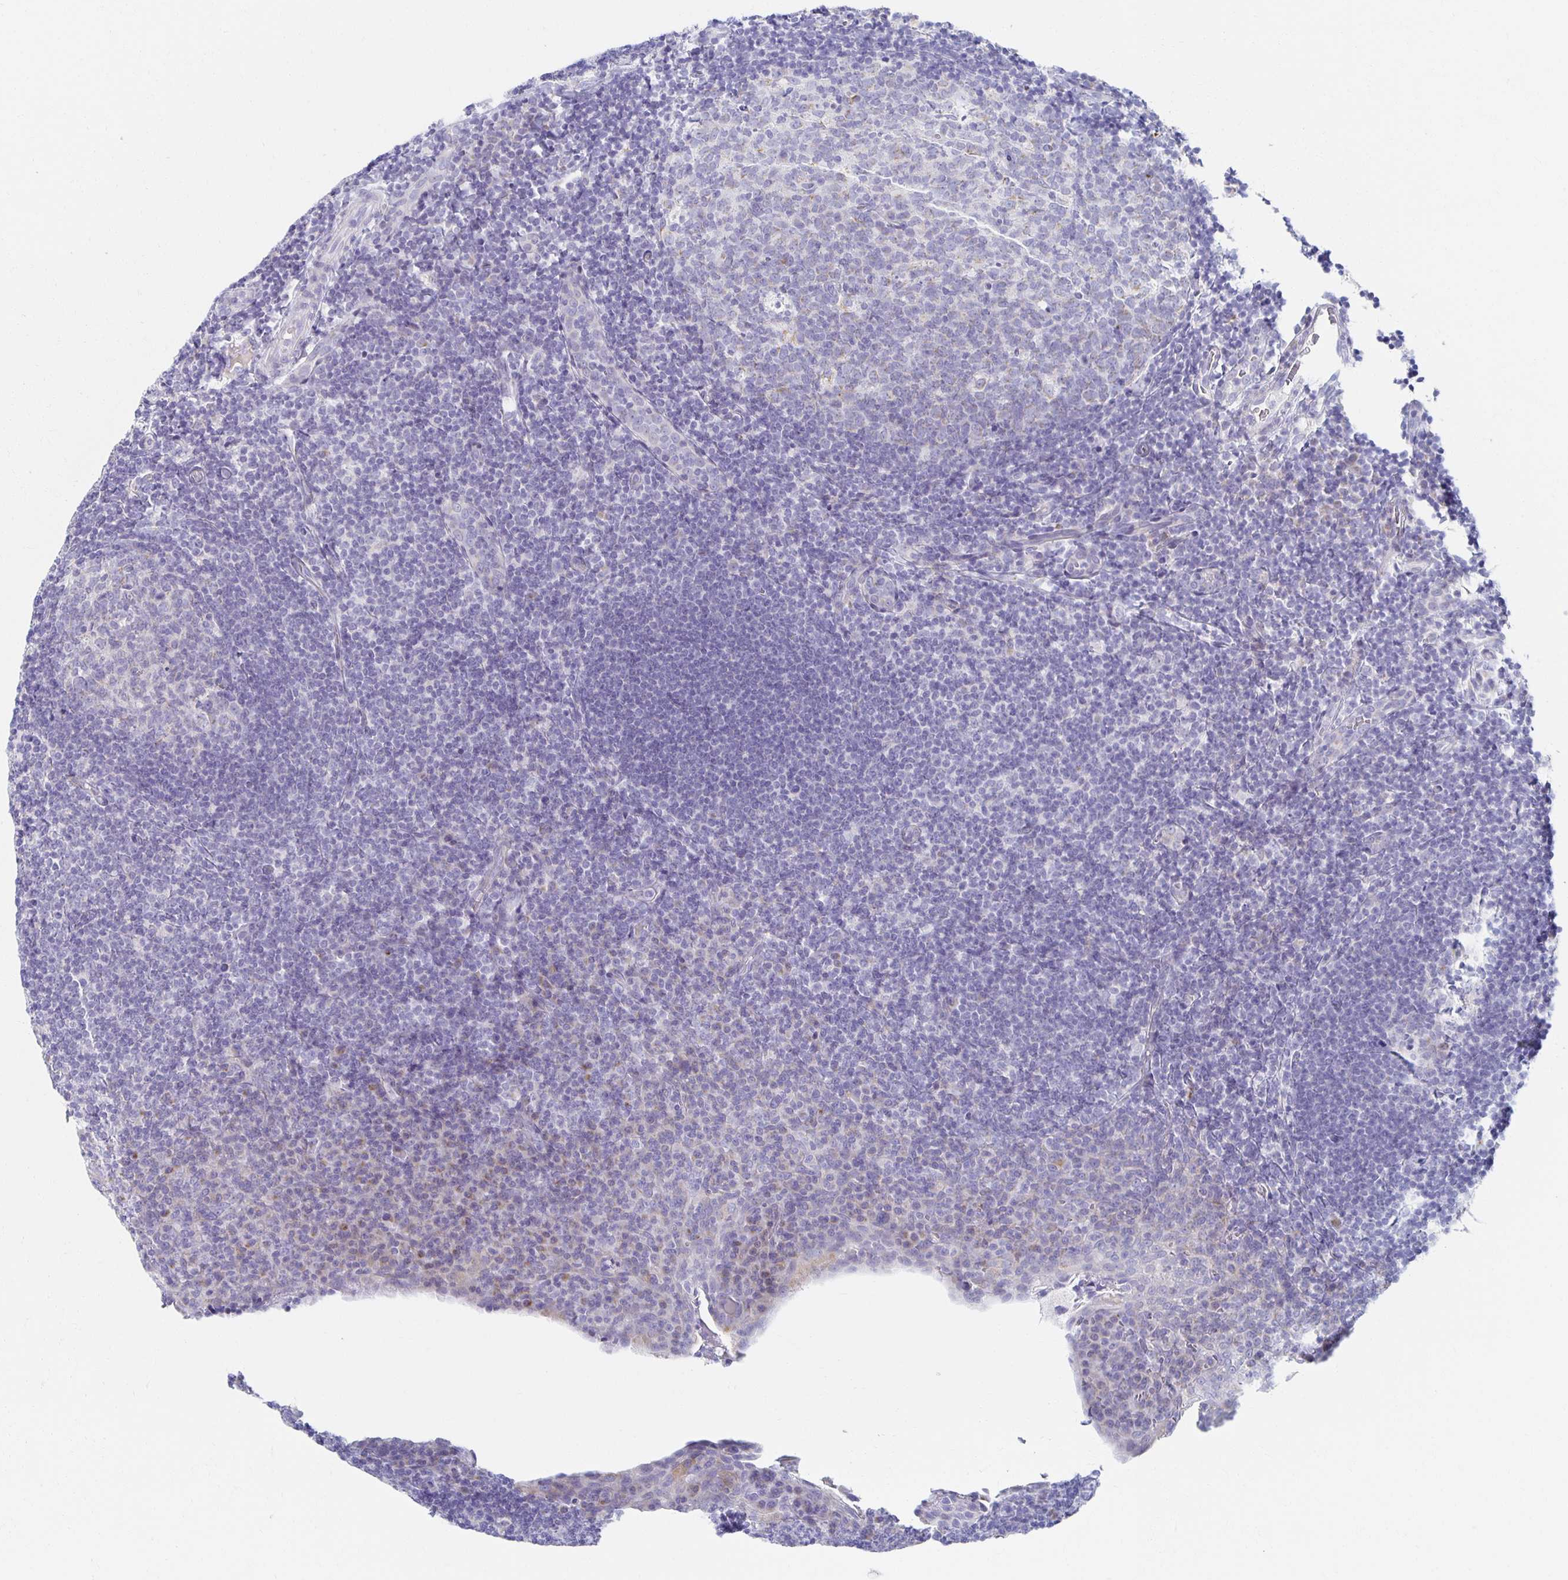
{"staining": {"intensity": "weak", "quantity": "<25%", "location": "cytoplasmic/membranous"}, "tissue": "tonsil", "cell_type": "Germinal center cells", "image_type": "normal", "snomed": [{"axis": "morphology", "description": "Normal tissue, NOS"}, {"axis": "topography", "description": "Tonsil"}], "caption": "Micrograph shows no significant protein positivity in germinal center cells of normal tonsil.", "gene": "TEX44", "patient": {"sex": "male", "age": 17}}